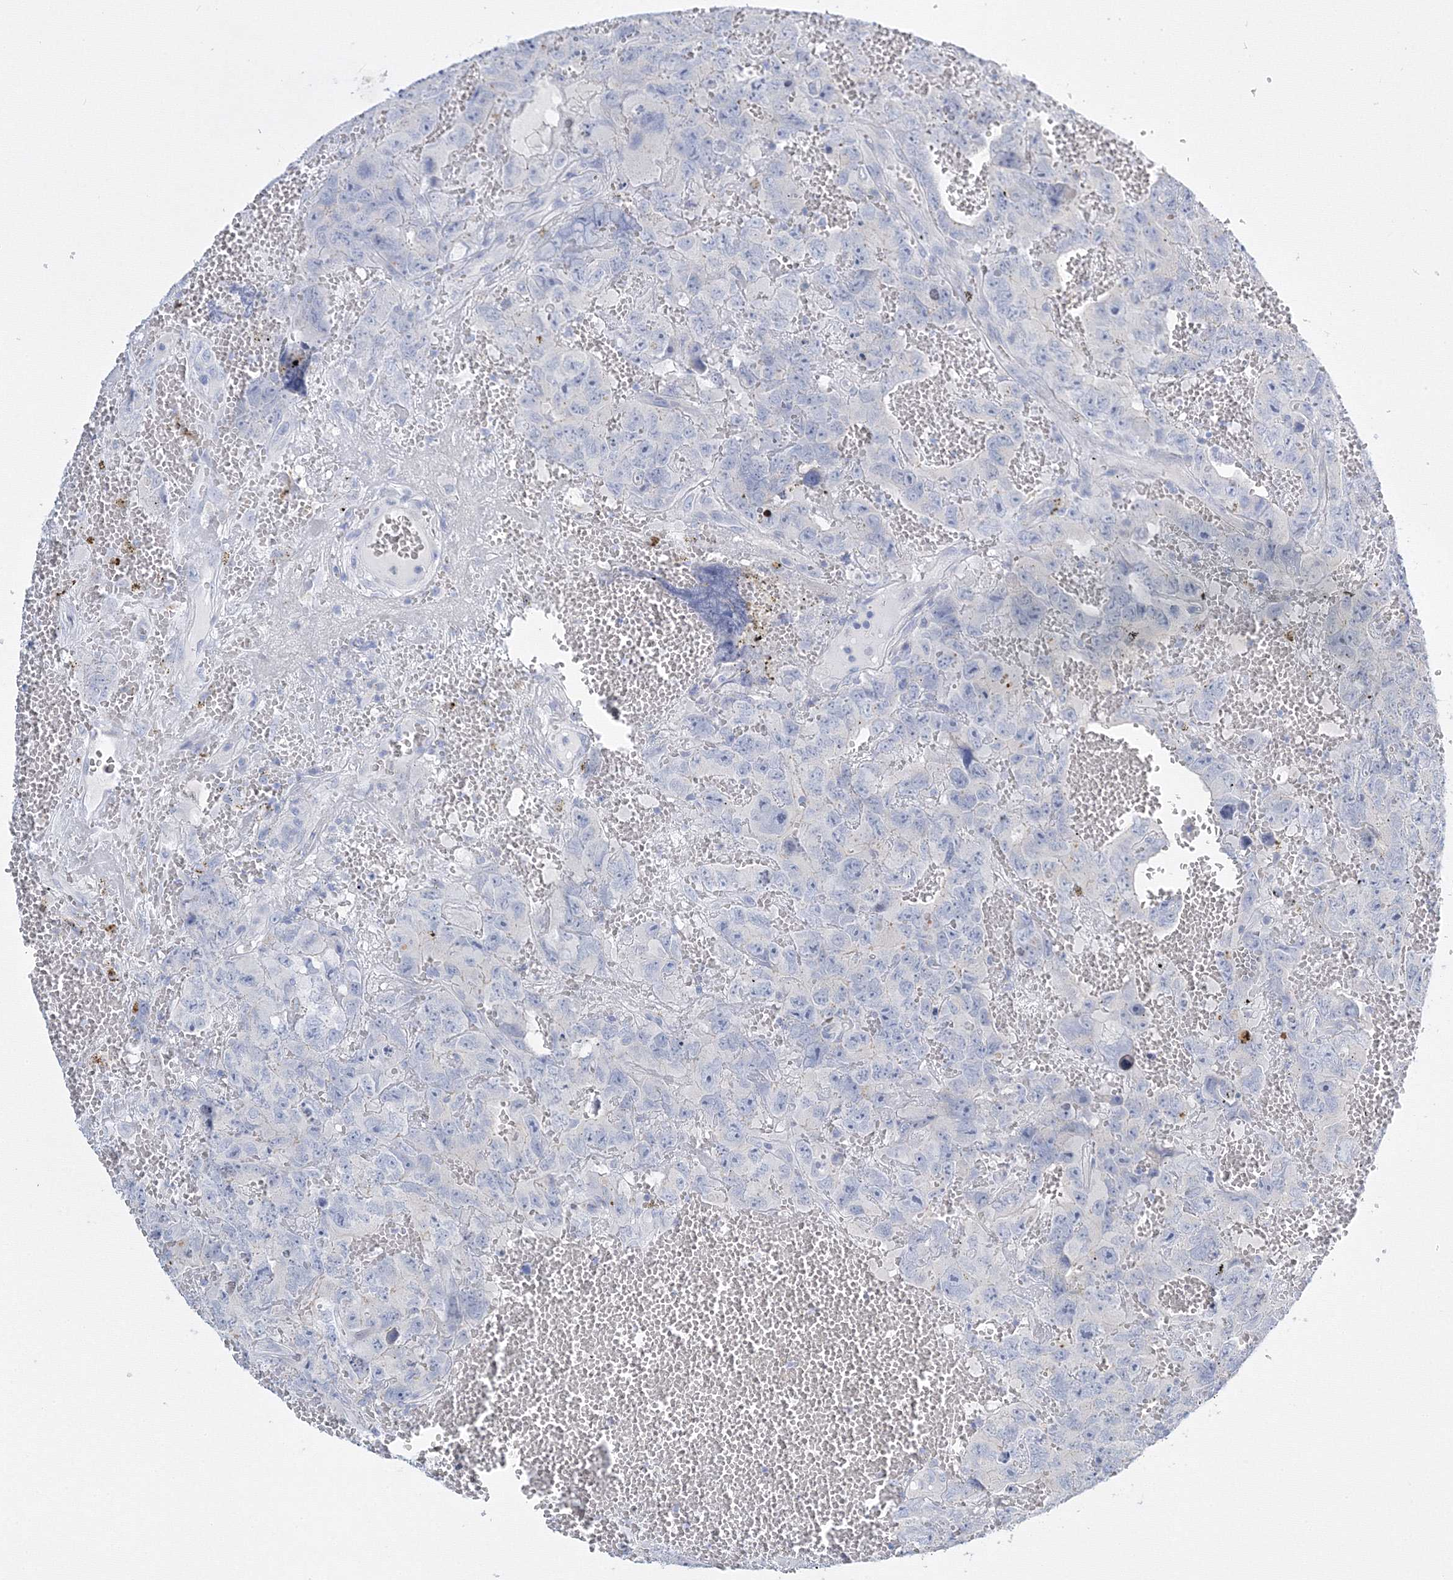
{"staining": {"intensity": "negative", "quantity": "none", "location": "none"}, "tissue": "testis cancer", "cell_type": "Tumor cells", "image_type": "cancer", "snomed": [{"axis": "morphology", "description": "Carcinoma, Embryonal, NOS"}, {"axis": "topography", "description": "Testis"}], "caption": "This is an IHC image of embryonal carcinoma (testis). There is no positivity in tumor cells.", "gene": "AASDH", "patient": {"sex": "male", "age": 45}}